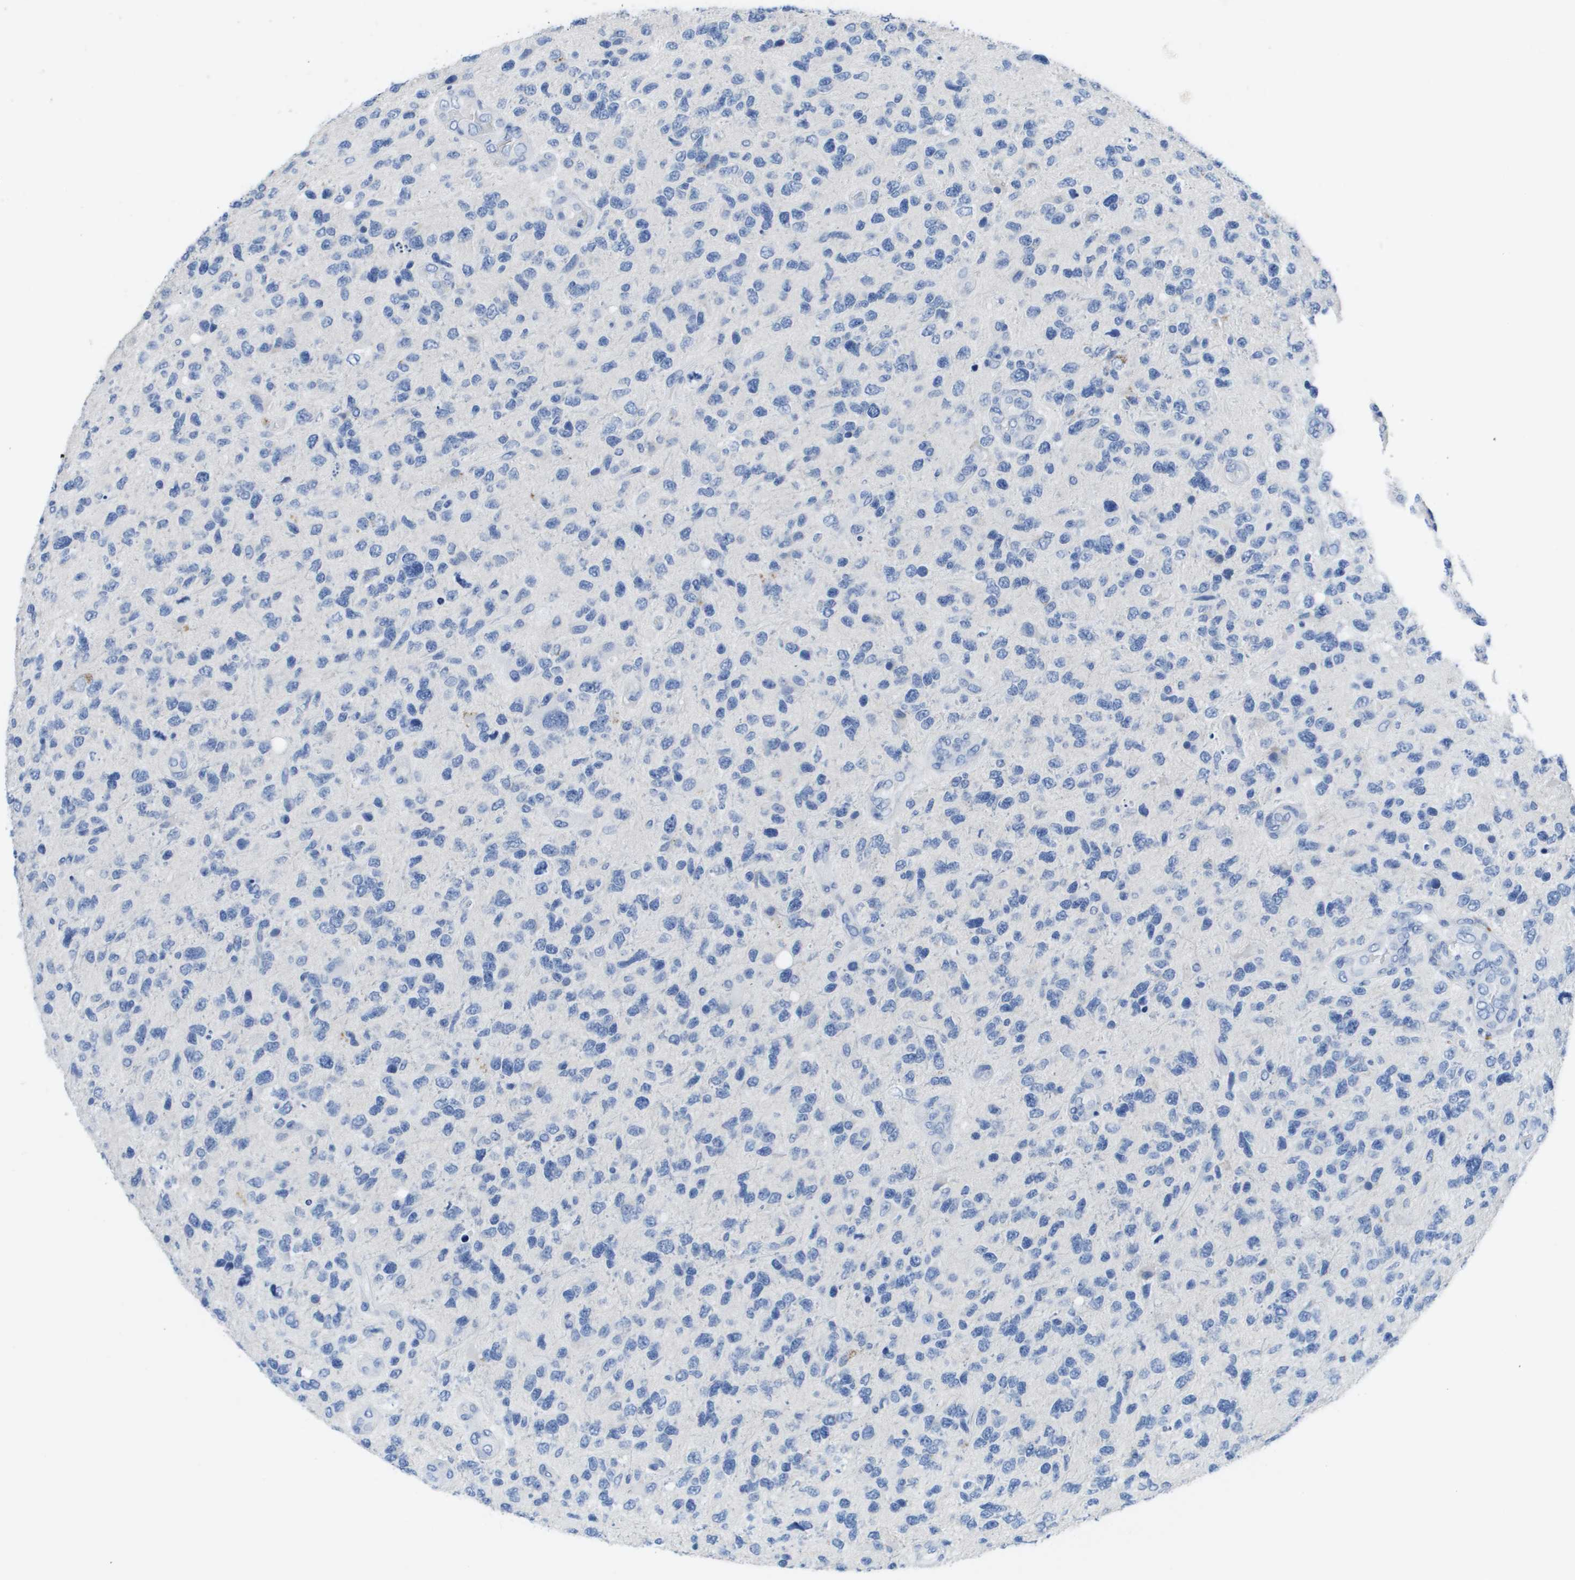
{"staining": {"intensity": "negative", "quantity": "none", "location": "none"}, "tissue": "glioma", "cell_type": "Tumor cells", "image_type": "cancer", "snomed": [{"axis": "morphology", "description": "Glioma, malignant, High grade"}, {"axis": "topography", "description": "Brain"}], "caption": "Malignant glioma (high-grade) stained for a protein using immunohistochemistry exhibits no positivity tumor cells.", "gene": "MS4A1", "patient": {"sex": "female", "age": 58}}